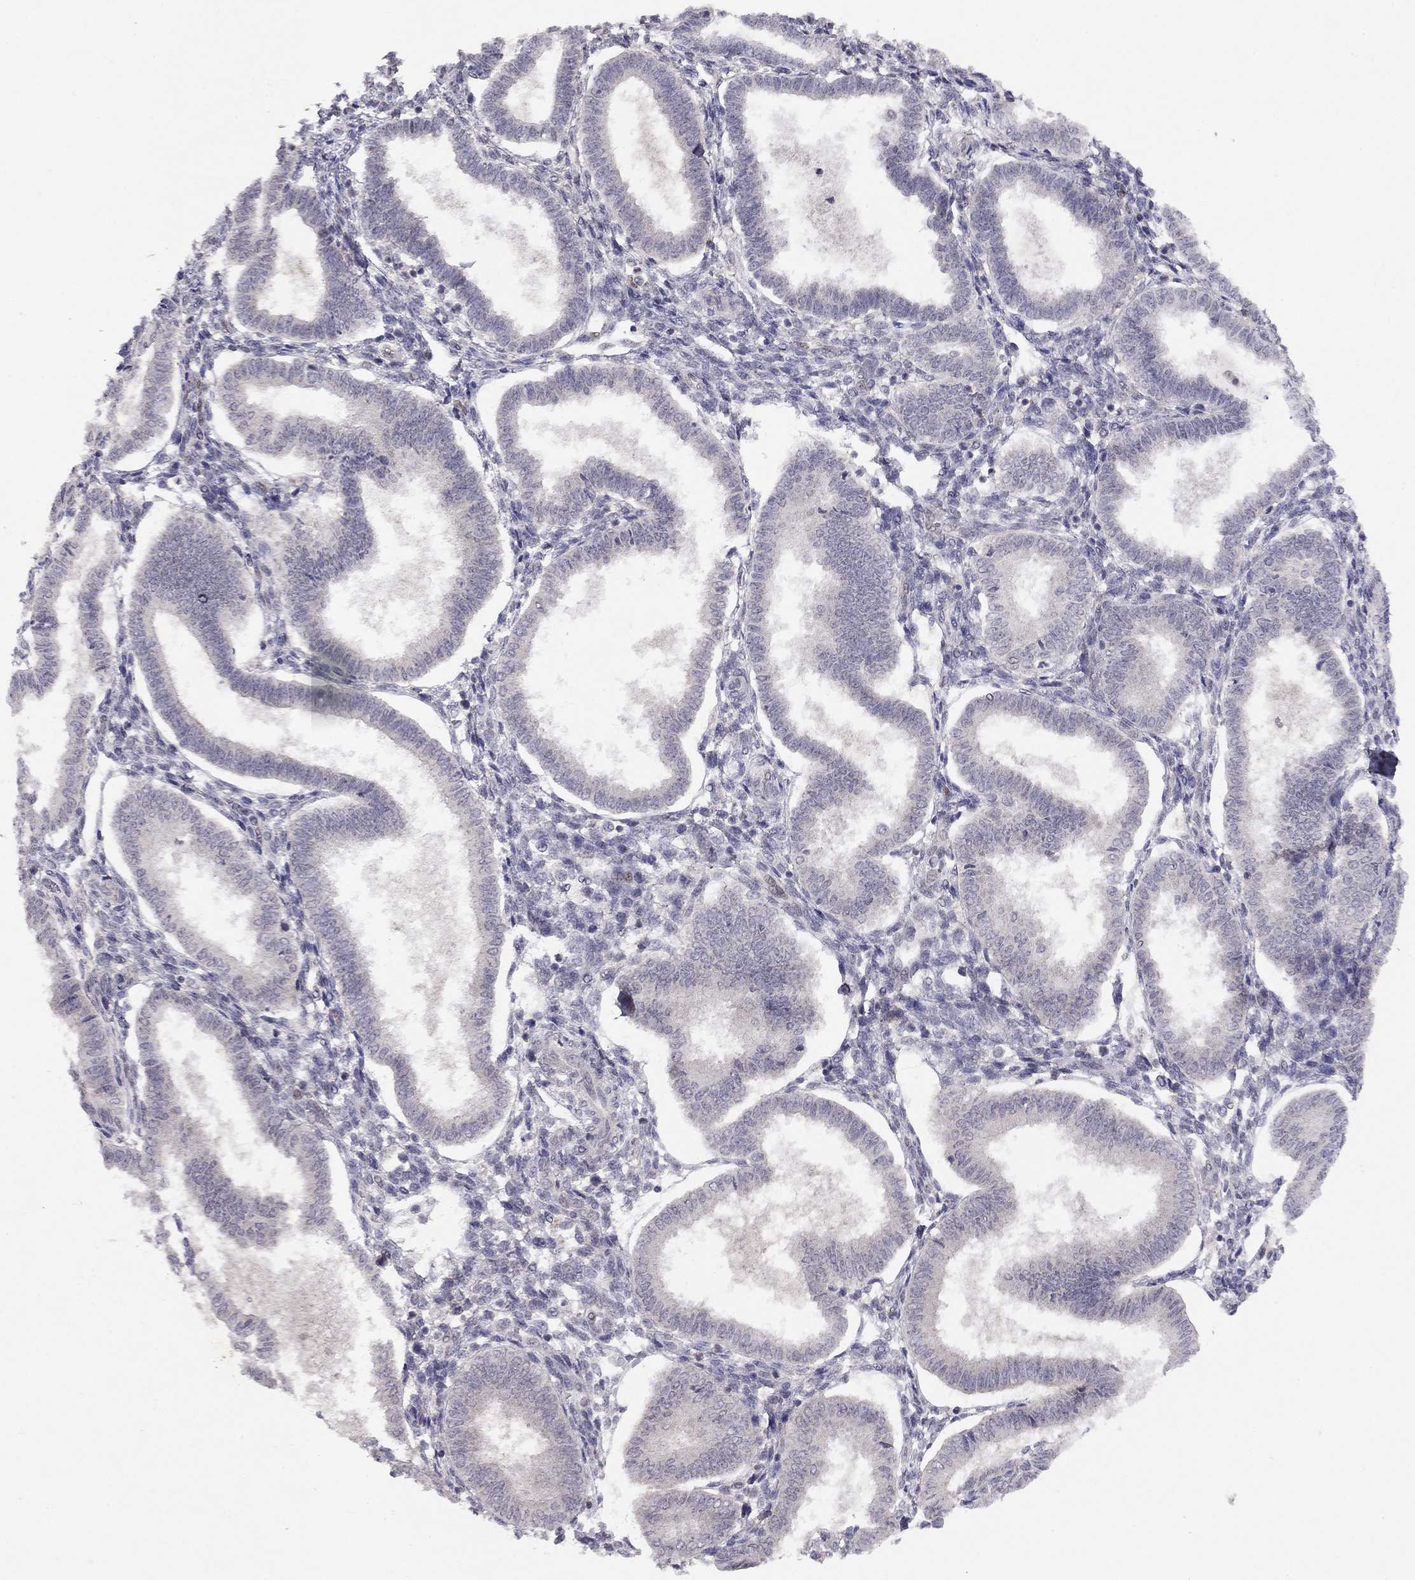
{"staining": {"intensity": "negative", "quantity": "none", "location": "none"}, "tissue": "endometrium", "cell_type": "Cells in endometrial stroma", "image_type": "normal", "snomed": [{"axis": "morphology", "description": "Normal tissue, NOS"}, {"axis": "topography", "description": "Endometrium"}], "caption": "High magnification brightfield microscopy of normal endometrium stained with DAB (3,3'-diaminobenzidine) (brown) and counterstained with hematoxylin (blue): cells in endometrial stroma show no significant staining. (DAB immunohistochemistry (IHC), high magnification).", "gene": "ESR2", "patient": {"sex": "female", "age": 24}}